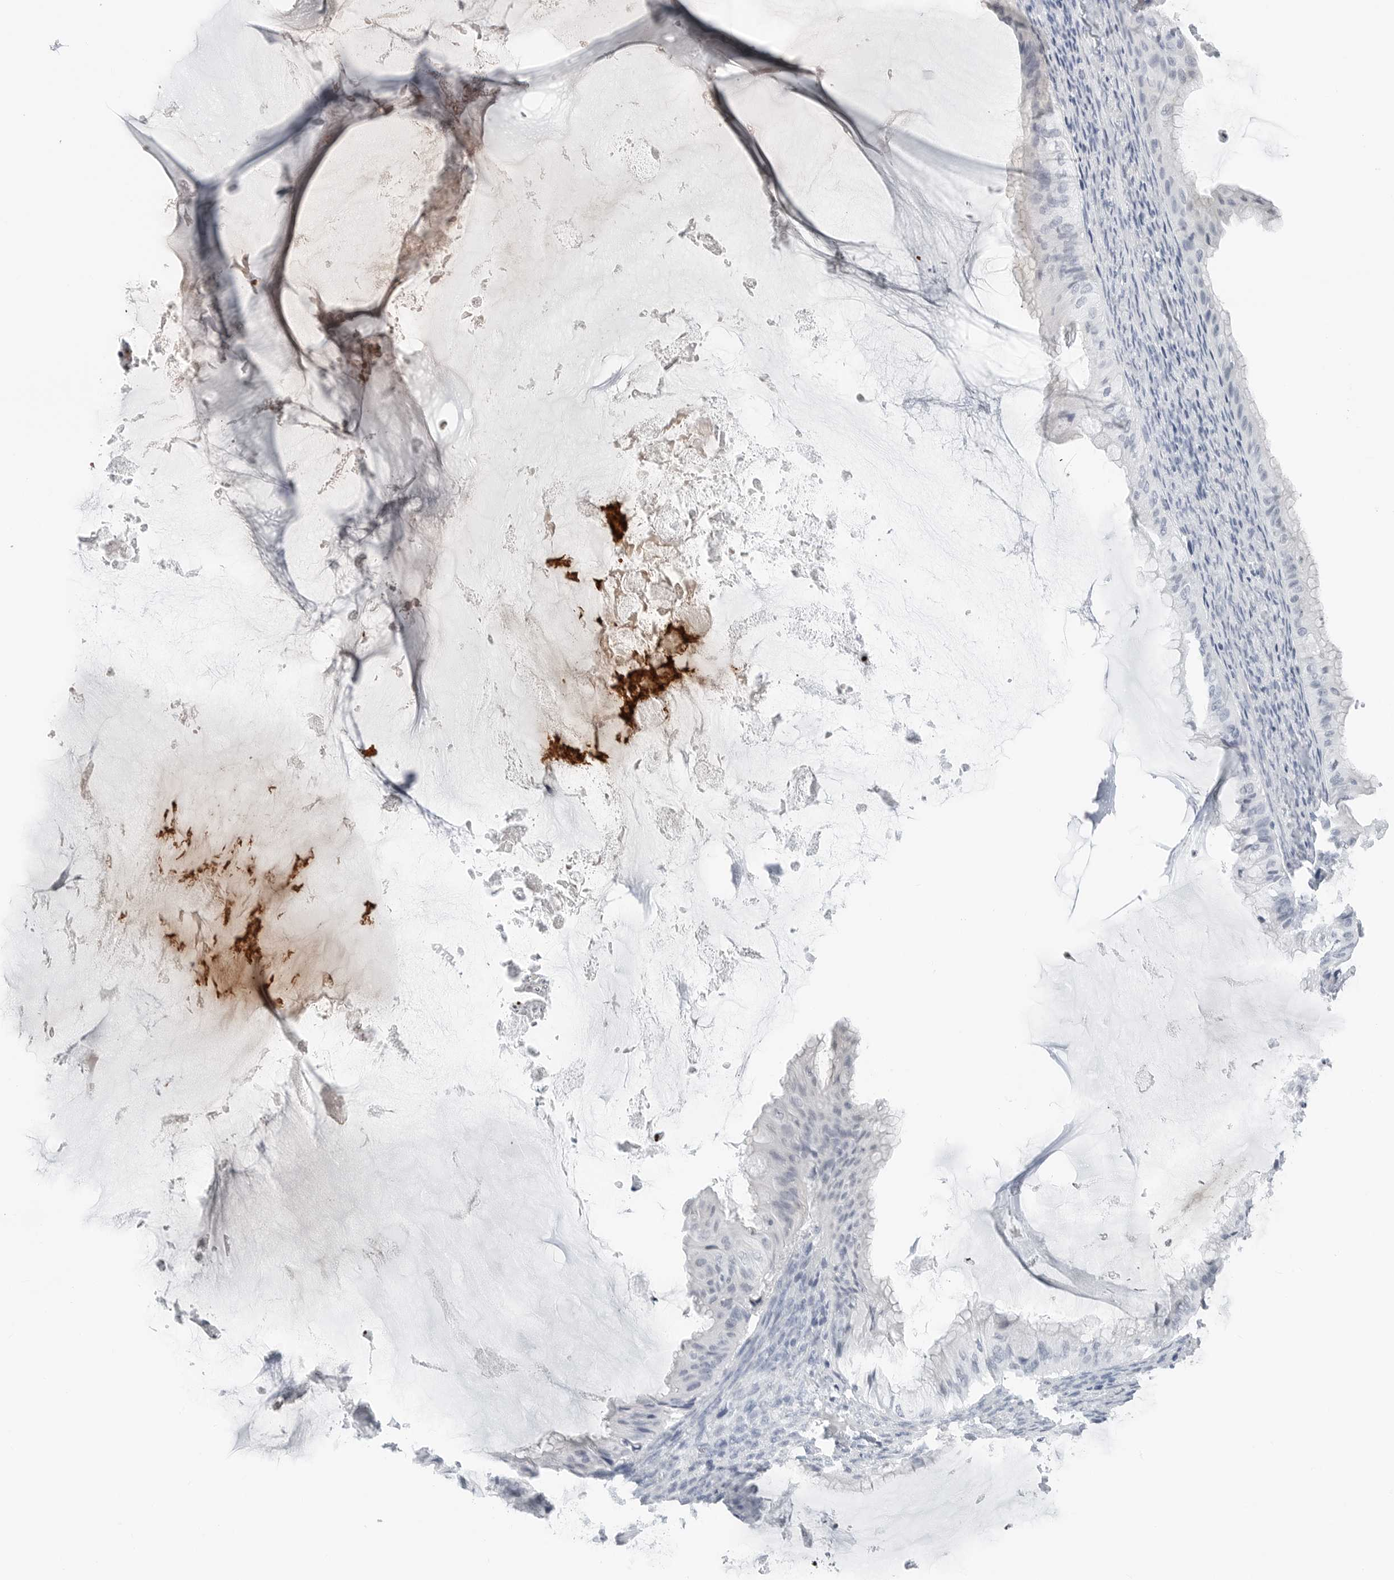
{"staining": {"intensity": "negative", "quantity": "none", "location": "none"}, "tissue": "ovarian cancer", "cell_type": "Tumor cells", "image_type": "cancer", "snomed": [{"axis": "morphology", "description": "Cystadenocarcinoma, mucinous, NOS"}, {"axis": "topography", "description": "Ovary"}], "caption": "There is no significant expression in tumor cells of mucinous cystadenocarcinoma (ovarian).", "gene": "SLPI", "patient": {"sex": "female", "age": 61}}